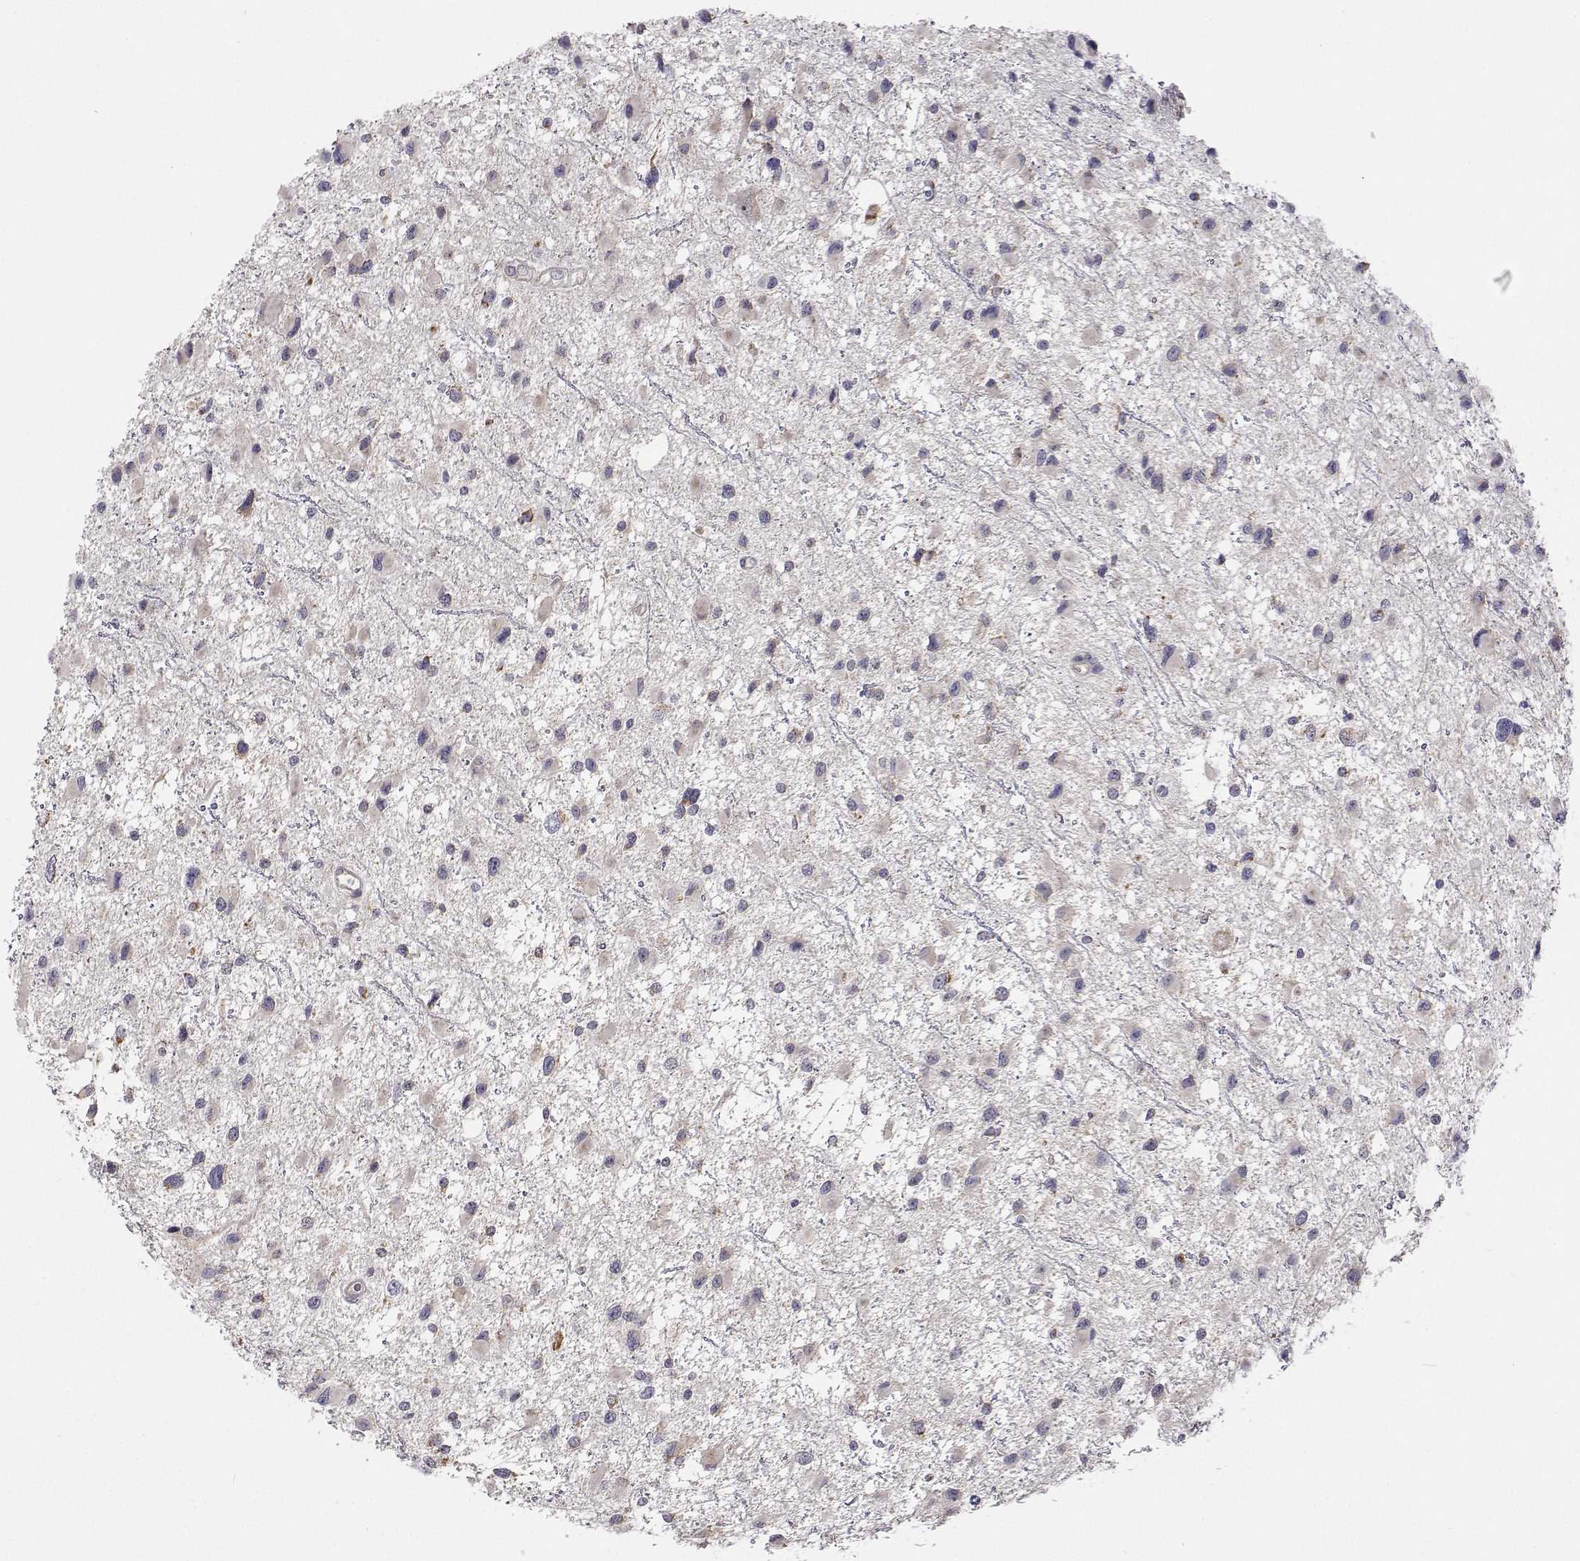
{"staining": {"intensity": "weak", "quantity": "<25%", "location": "cytoplasmic/membranous"}, "tissue": "glioma", "cell_type": "Tumor cells", "image_type": "cancer", "snomed": [{"axis": "morphology", "description": "Glioma, malignant, Low grade"}, {"axis": "topography", "description": "Brain"}], "caption": "DAB immunohistochemical staining of human glioma shows no significant staining in tumor cells. The staining is performed using DAB (3,3'-diaminobenzidine) brown chromogen with nuclei counter-stained in using hematoxylin.", "gene": "MRPL3", "patient": {"sex": "female", "age": 32}}